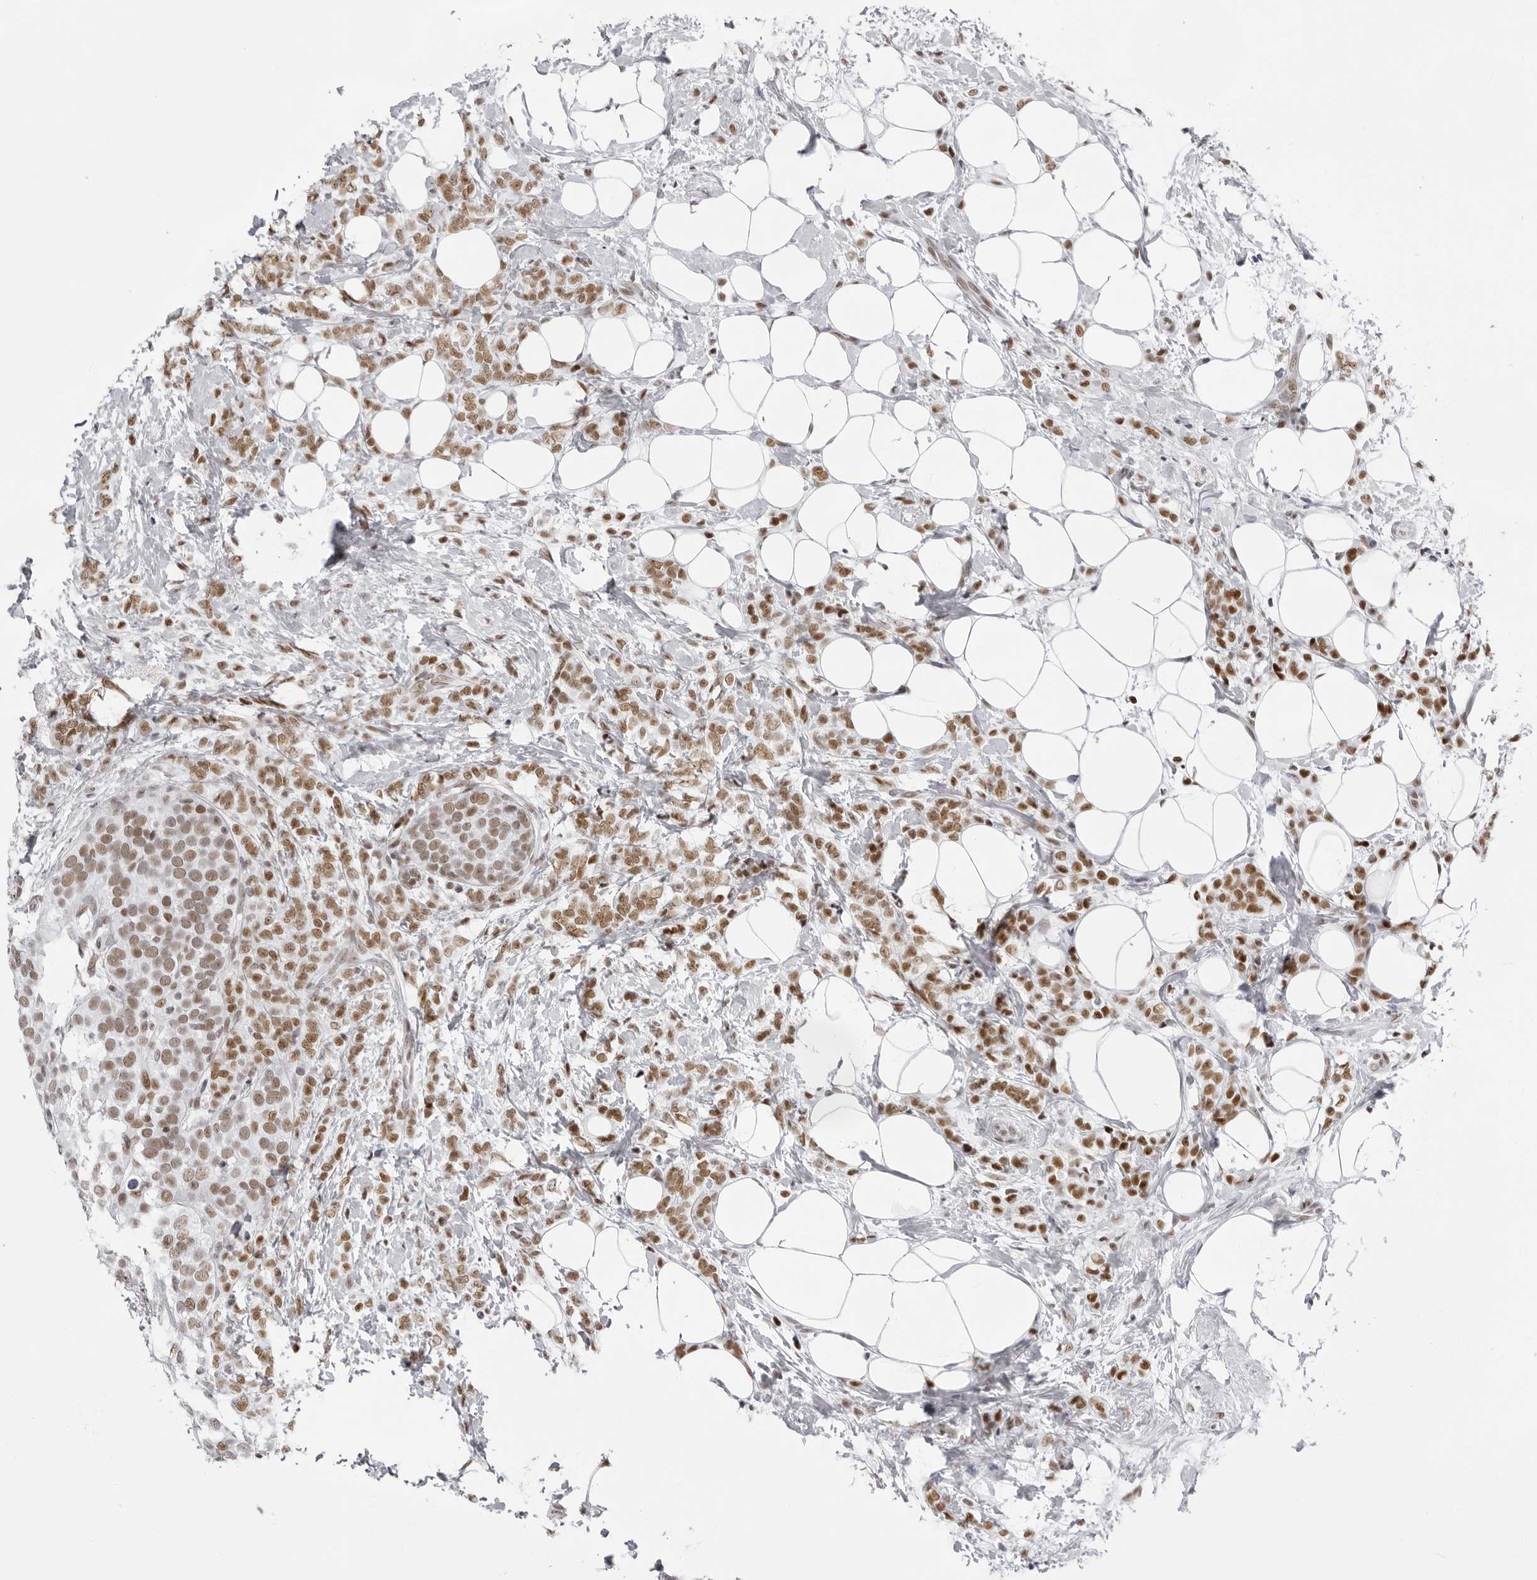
{"staining": {"intensity": "moderate", "quantity": ">75%", "location": "nuclear"}, "tissue": "breast cancer", "cell_type": "Tumor cells", "image_type": "cancer", "snomed": [{"axis": "morphology", "description": "Lobular carcinoma"}, {"axis": "topography", "description": "Breast"}], "caption": "Brown immunohistochemical staining in breast lobular carcinoma shows moderate nuclear staining in about >75% of tumor cells.", "gene": "IRF2BP2", "patient": {"sex": "female", "age": 50}}